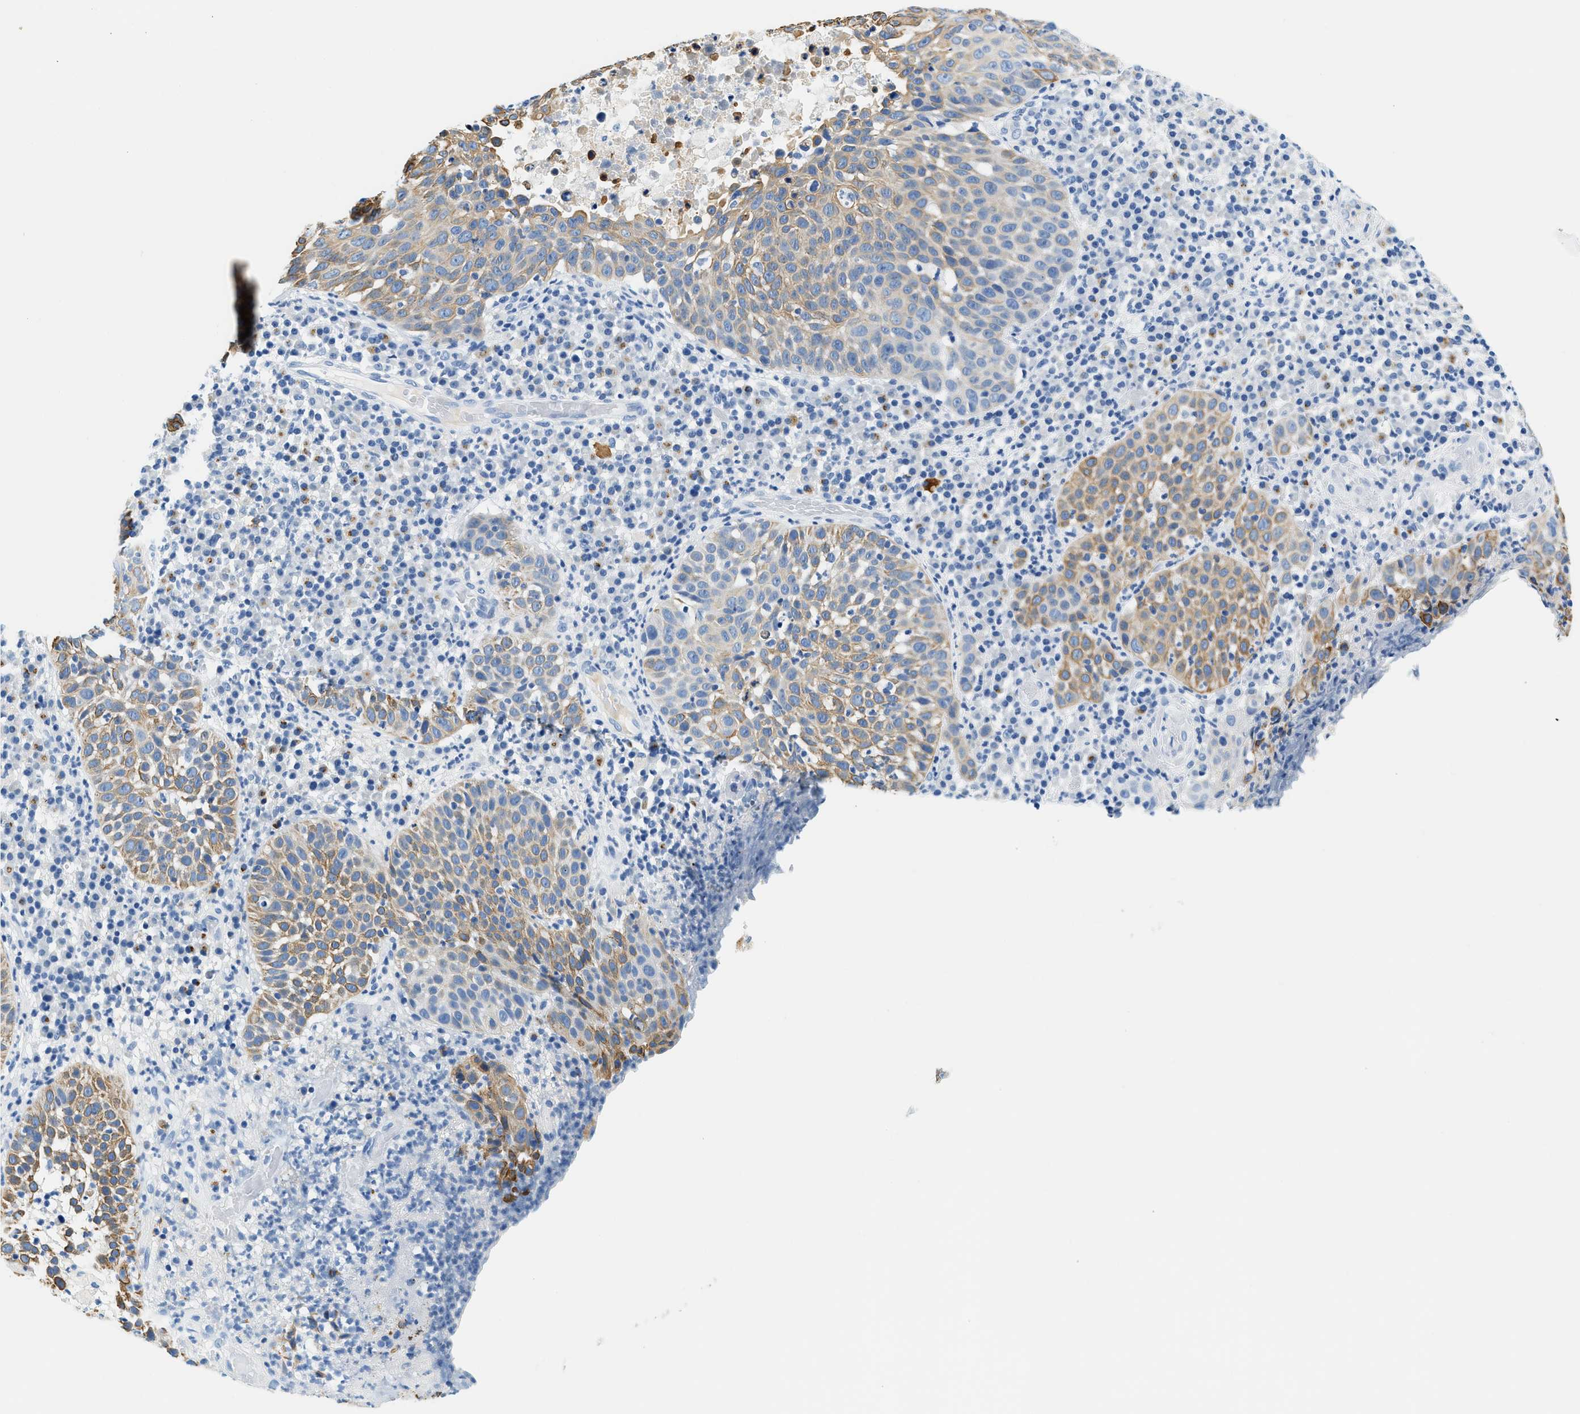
{"staining": {"intensity": "weak", "quantity": "25%-75%", "location": "cytoplasmic/membranous"}, "tissue": "skin cancer", "cell_type": "Tumor cells", "image_type": "cancer", "snomed": [{"axis": "morphology", "description": "Squamous cell carcinoma in situ, NOS"}, {"axis": "morphology", "description": "Squamous cell carcinoma, NOS"}, {"axis": "topography", "description": "Skin"}], "caption": "A low amount of weak cytoplasmic/membranous positivity is seen in approximately 25%-75% of tumor cells in skin cancer (squamous cell carcinoma in situ) tissue.", "gene": "STXBP2", "patient": {"sex": "male", "age": 93}}